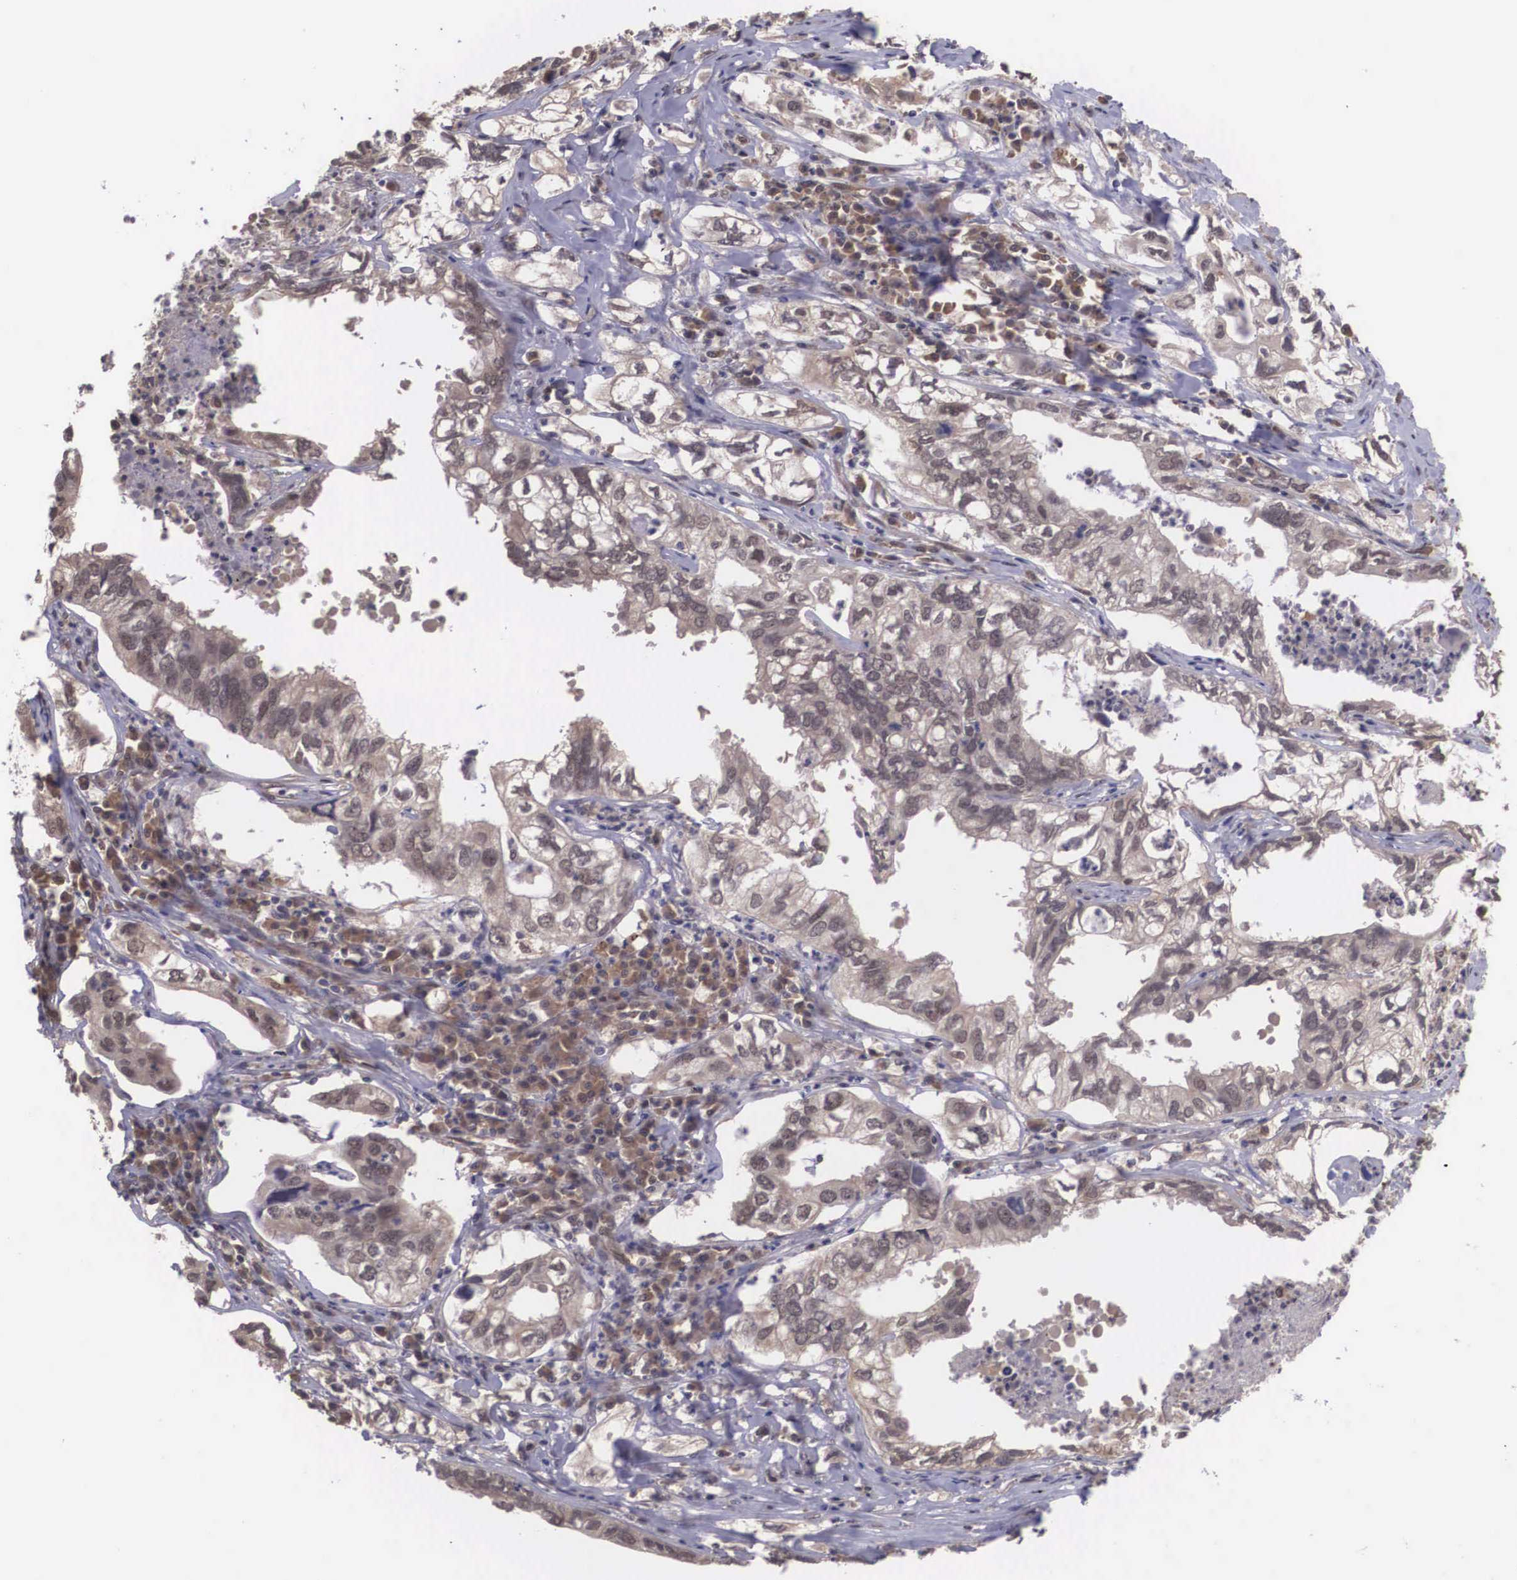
{"staining": {"intensity": "weak", "quantity": ">75%", "location": "cytoplasmic/membranous"}, "tissue": "lung cancer", "cell_type": "Tumor cells", "image_type": "cancer", "snomed": [{"axis": "morphology", "description": "Adenocarcinoma, NOS"}, {"axis": "topography", "description": "Lung"}], "caption": "Brown immunohistochemical staining in human lung adenocarcinoma demonstrates weak cytoplasmic/membranous expression in approximately >75% of tumor cells.", "gene": "VASH1", "patient": {"sex": "male", "age": 48}}